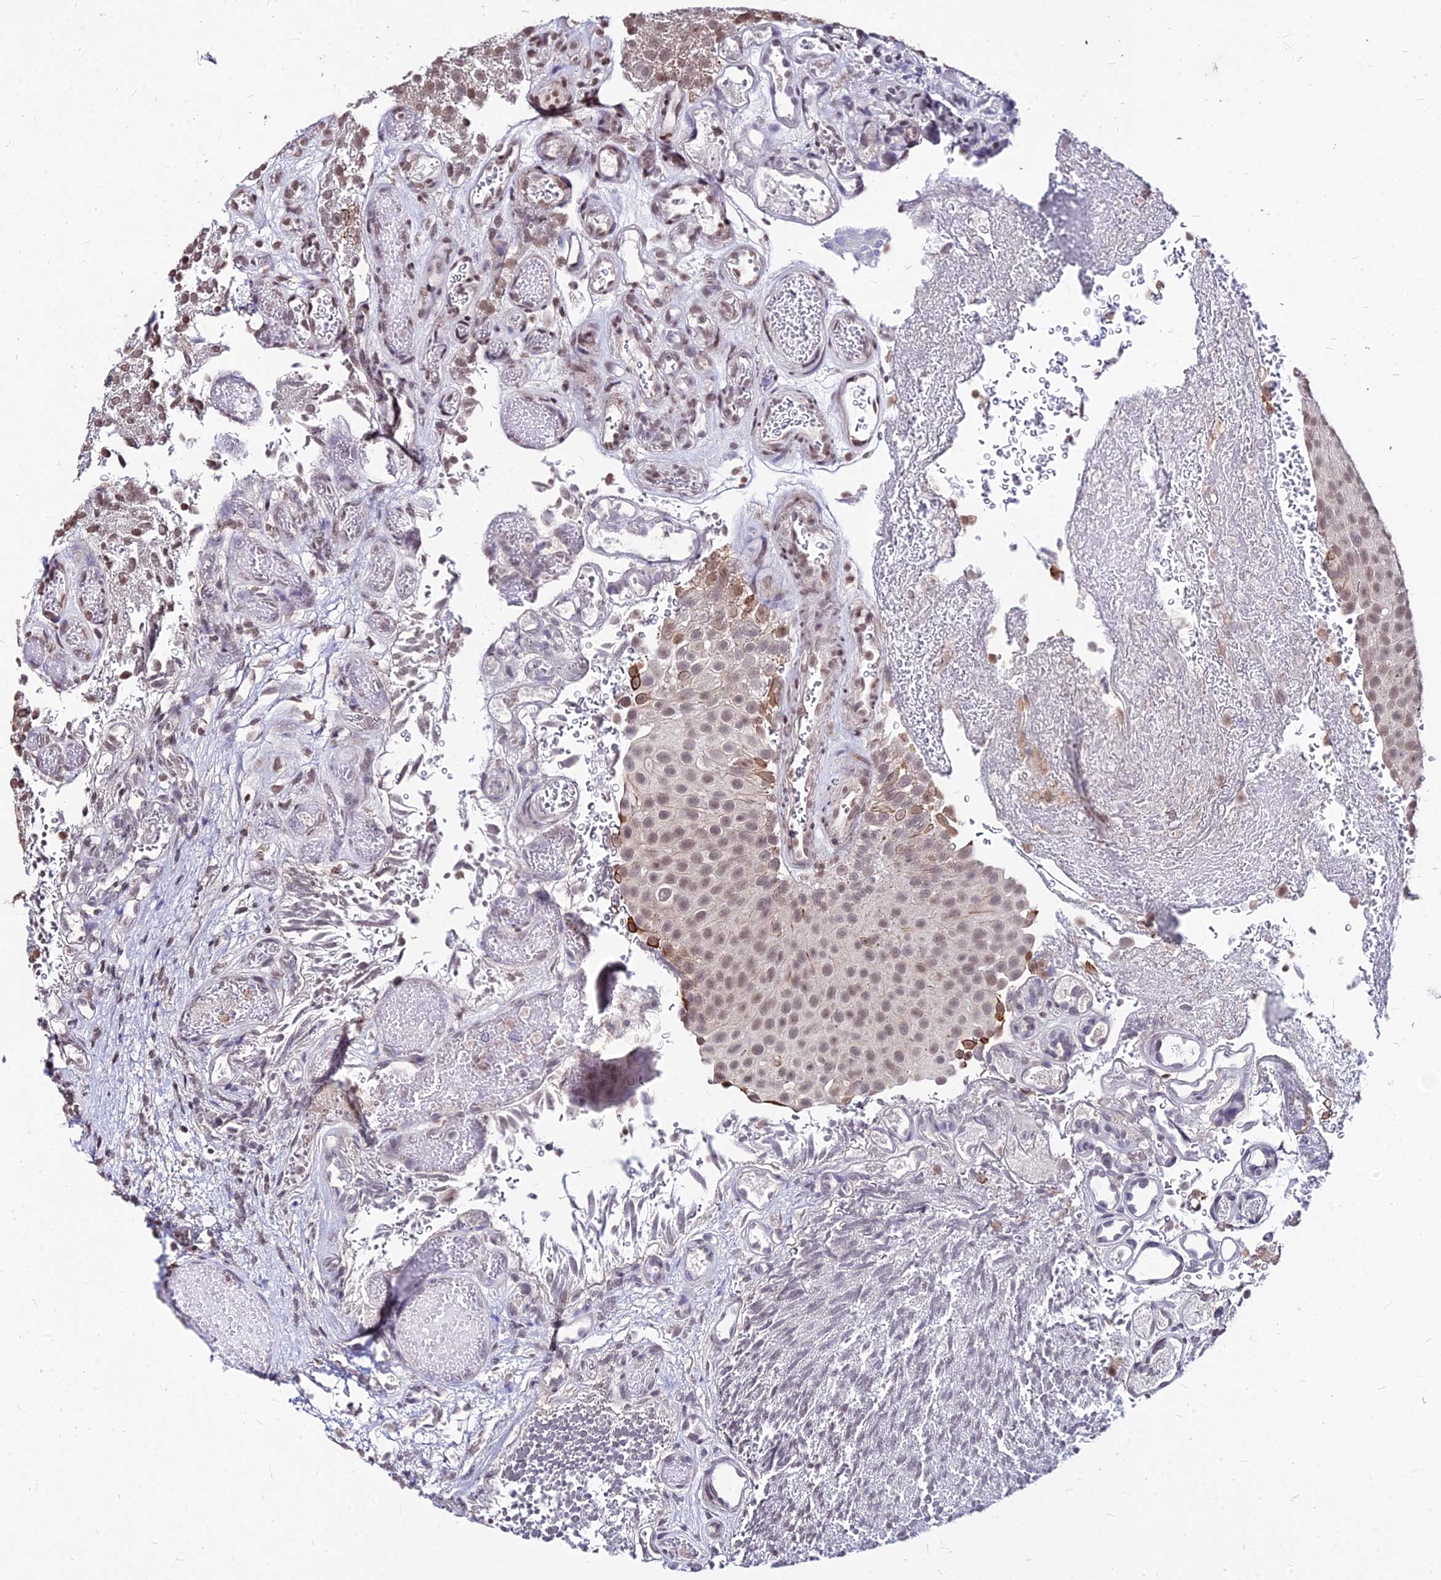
{"staining": {"intensity": "weak", "quantity": "25%-75%", "location": "nuclear"}, "tissue": "urothelial cancer", "cell_type": "Tumor cells", "image_type": "cancer", "snomed": [{"axis": "morphology", "description": "Urothelial carcinoma, Low grade"}, {"axis": "topography", "description": "Urinary bladder"}], "caption": "Approximately 25%-75% of tumor cells in urothelial carcinoma (low-grade) reveal weak nuclear protein positivity as visualized by brown immunohistochemical staining.", "gene": "ZBED4", "patient": {"sex": "male", "age": 78}}